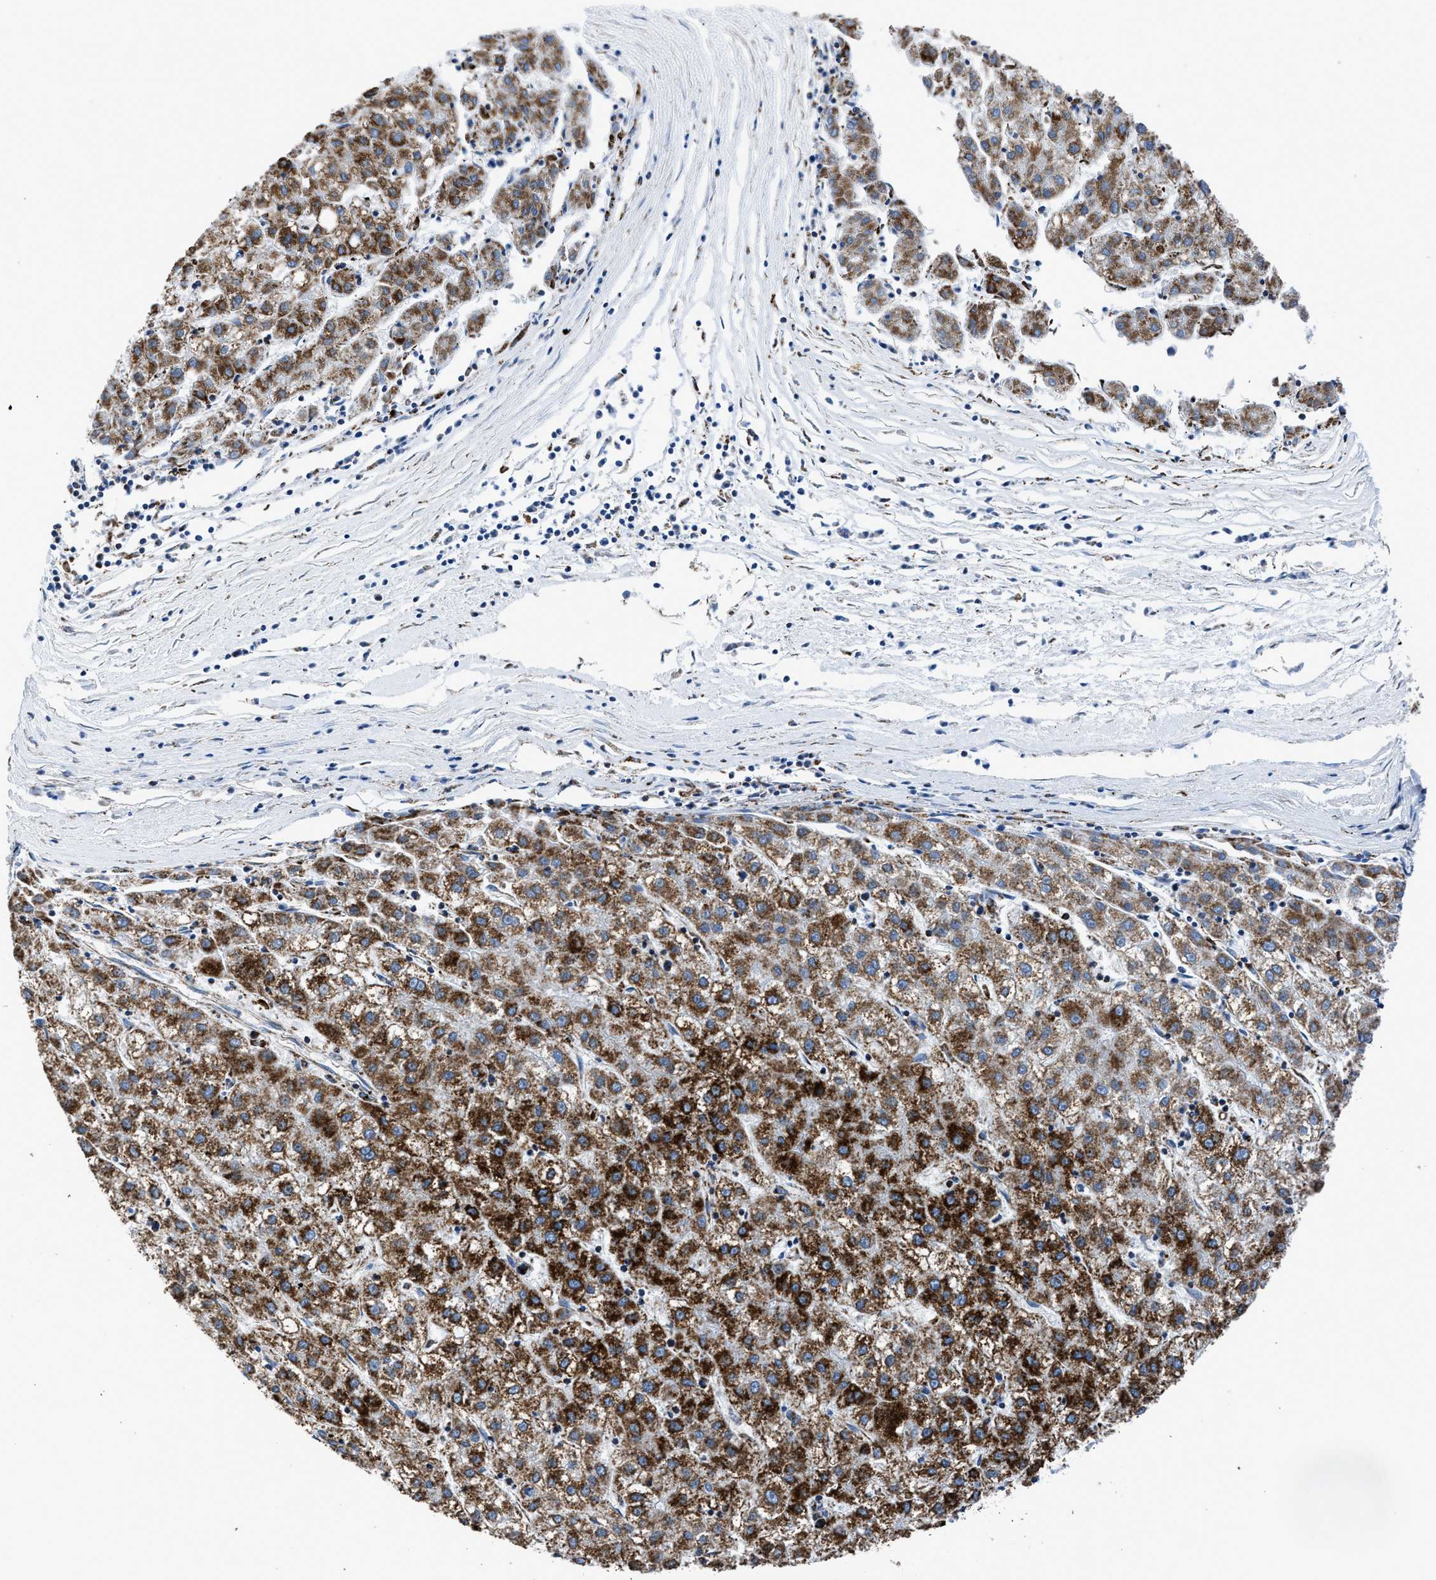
{"staining": {"intensity": "moderate", "quantity": ">75%", "location": "cytoplasmic/membranous"}, "tissue": "liver cancer", "cell_type": "Tumor cells", "image_type": "cancer", "snomed": [{"axis": "morphology", "description": "Carcinoma, Hepatocellular, NOS"}, {"axis": "topography", "description": "Liver"}], "caption": "Liver hepatocellular carcinoma stained for a protein (brown) reveals moderate cytoplasmic/membranous positive expression in approximately >75% of tumor cells.", "gene": "ZDHHC3", "patient": {"sex": "male", "age": 72}}